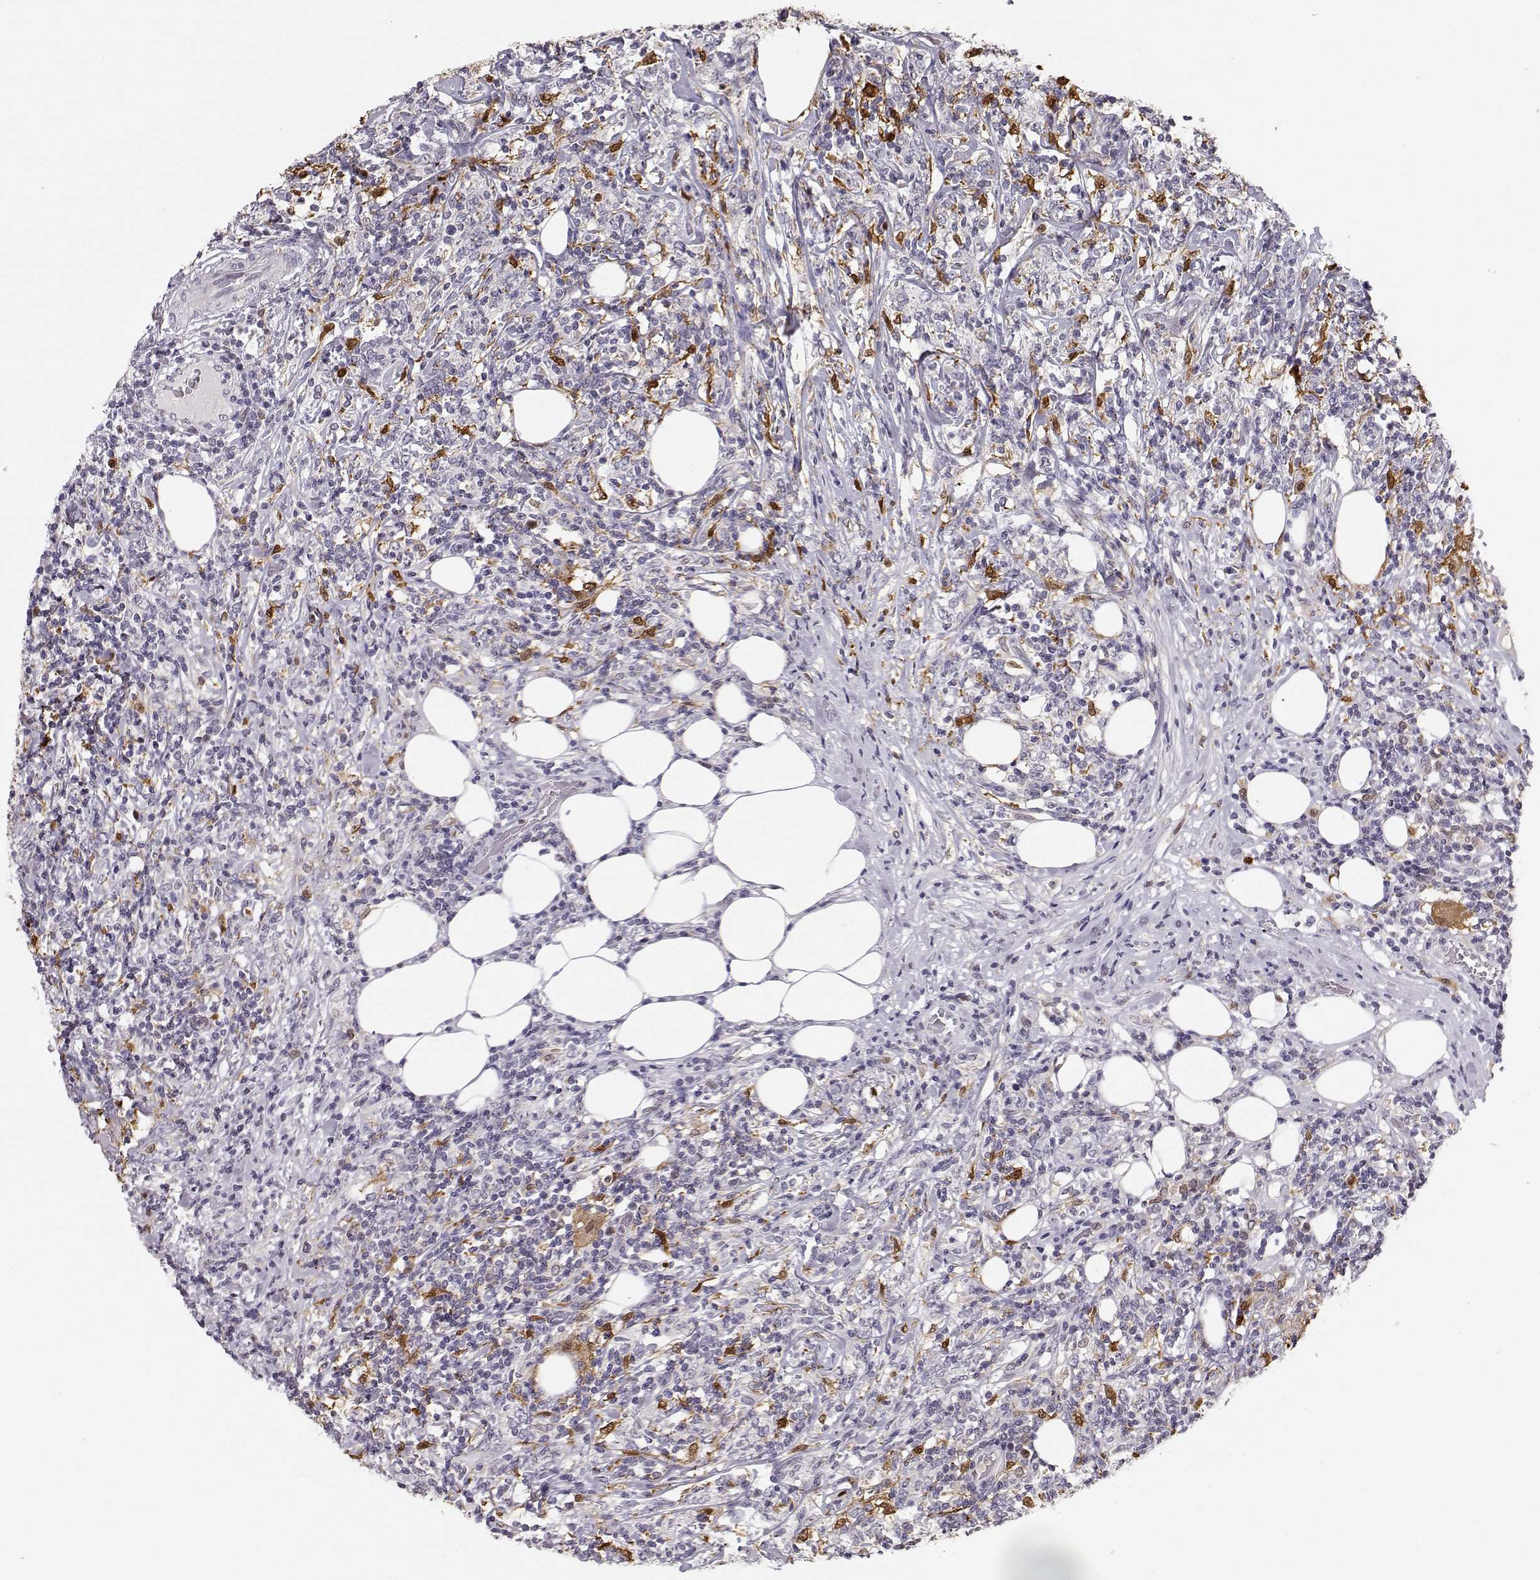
{"staining": {"intensity": "negative", "quantity": "none", "location": "none"}, "tissue": "lymphoma", "cell_type": "Tumor cells", "image_type": "cancer", "snomed": [{"axis": "morphology", "description": "Malignant lymphoma, non-Hodgkin's type, High grade"}, {"axis": "topography", "description": "Lymph node"}], "caption": "Human lymphoma stained for a protein using immunohistochemistry (IHC) demonstrates no staining in tumor cells.", "gene": "HTR7", "patient": {"sex": "female", "age": 84}}